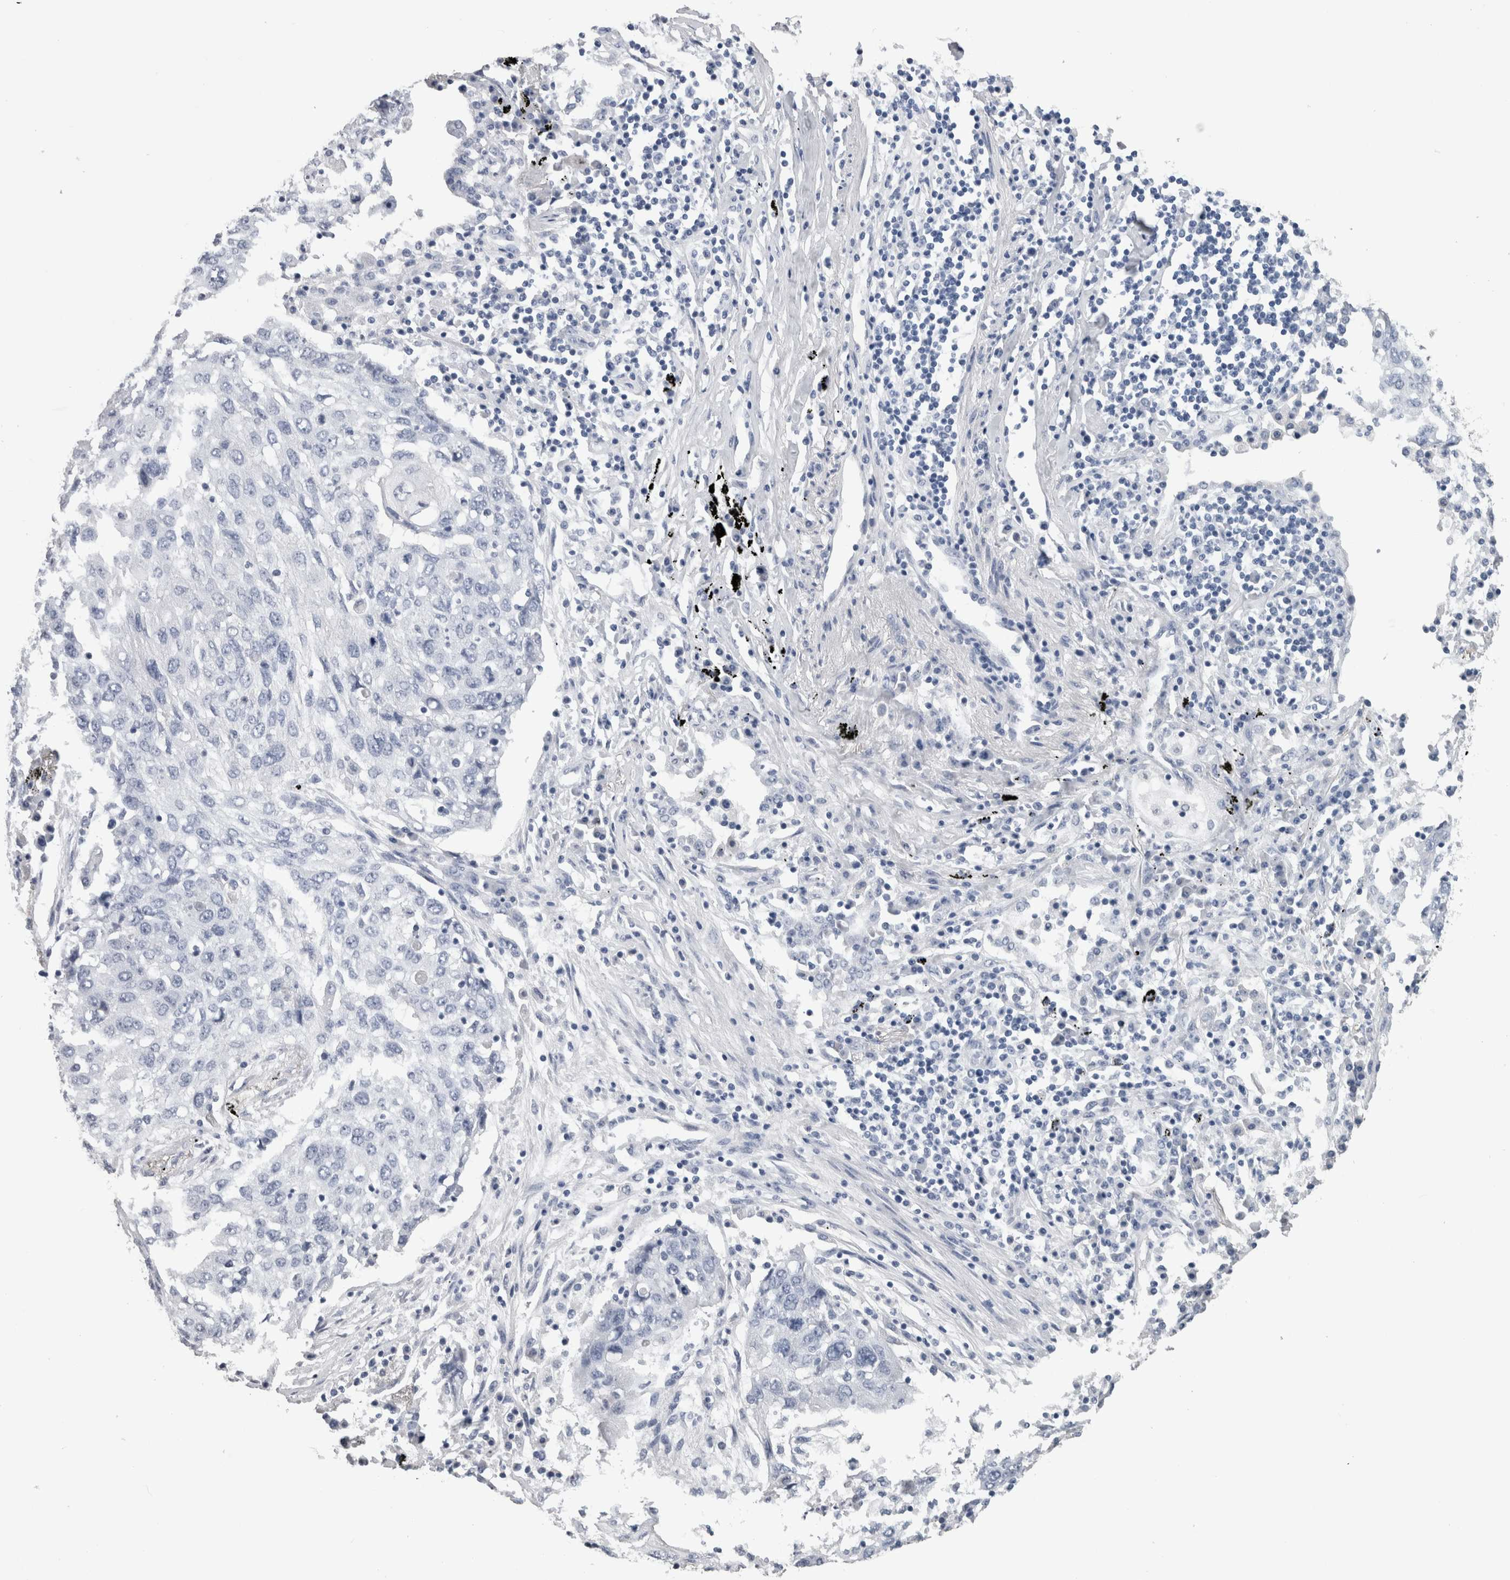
{"staining": {"intensity": "negative", "quantity": "none", "location": "none"}, "tissue": "lung cancer", "cell_type": "Tumor cells", "image_type": "cancer", "snomed": [{"axis": "morphology", "description": "Squamous cell carcinoma, NOS"}, {"axis": "topography", "description": "Lung"}], "caption": "Immunohistochemistry image of human lung cancer stained for a protein (brown), which demonstrates no staining in tumor cells.", "gene": "CA8", "patient": {"sex": "female", "age": 63}}